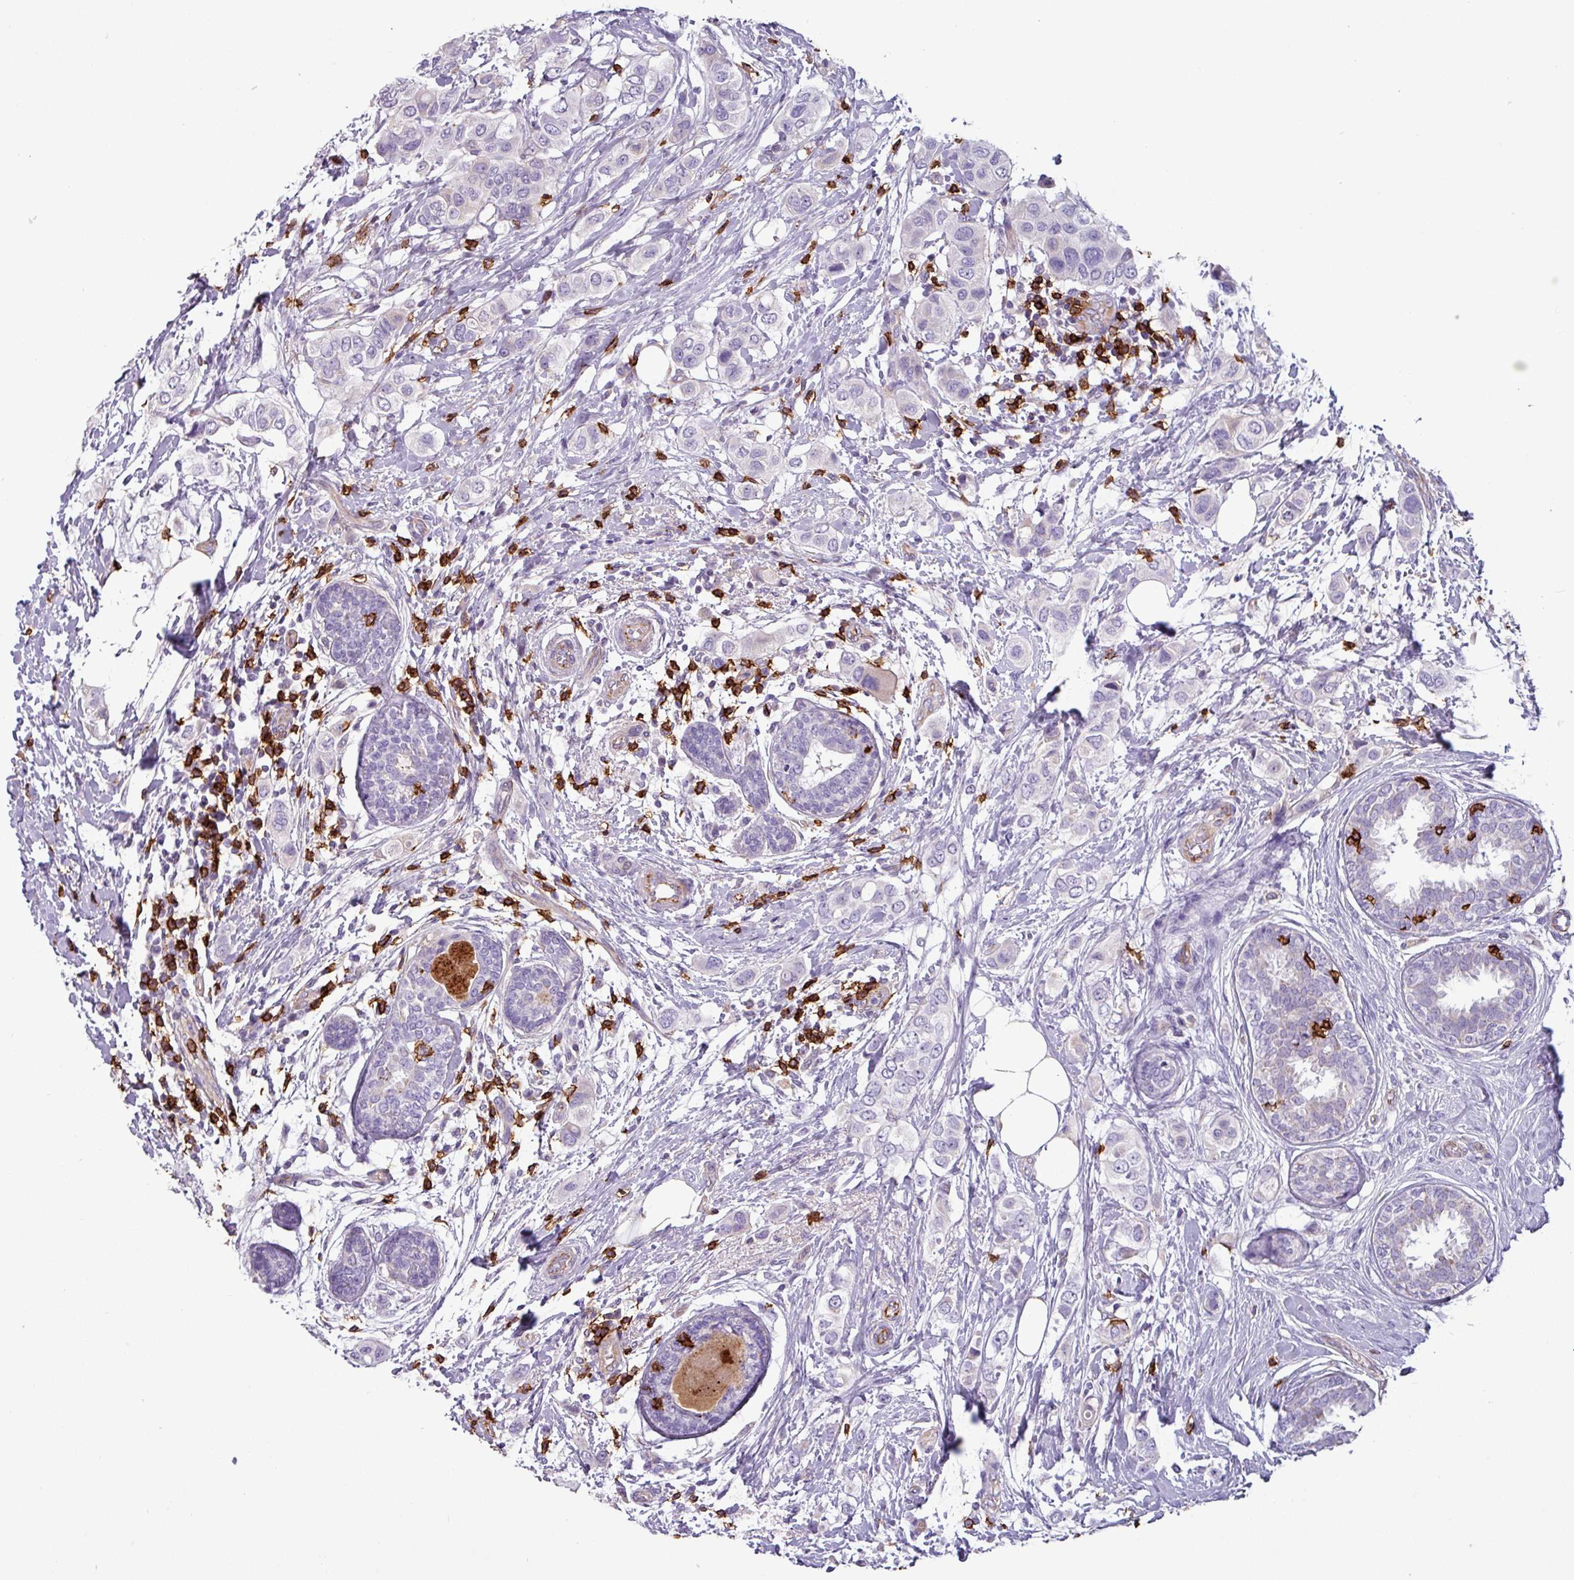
{"staining": {"intensity": "negative", "quantity": "none", "location": "none"}, "tissue": "breast cancer", "cell_type": "Tumor cells", "image_type": "cancer", "snomed": [{"axis": "morphology", "description": "Lobular carcinoma"}, {"axis": "topography", "description": "Breast"}], "caption": "This is an immunohistochemistry (IHC) histopathology image of breast lobular carcinoma. There is no expression in tumor cells.", "gene": "CD8A", "patient": {"sex": "female", "age": 51}}